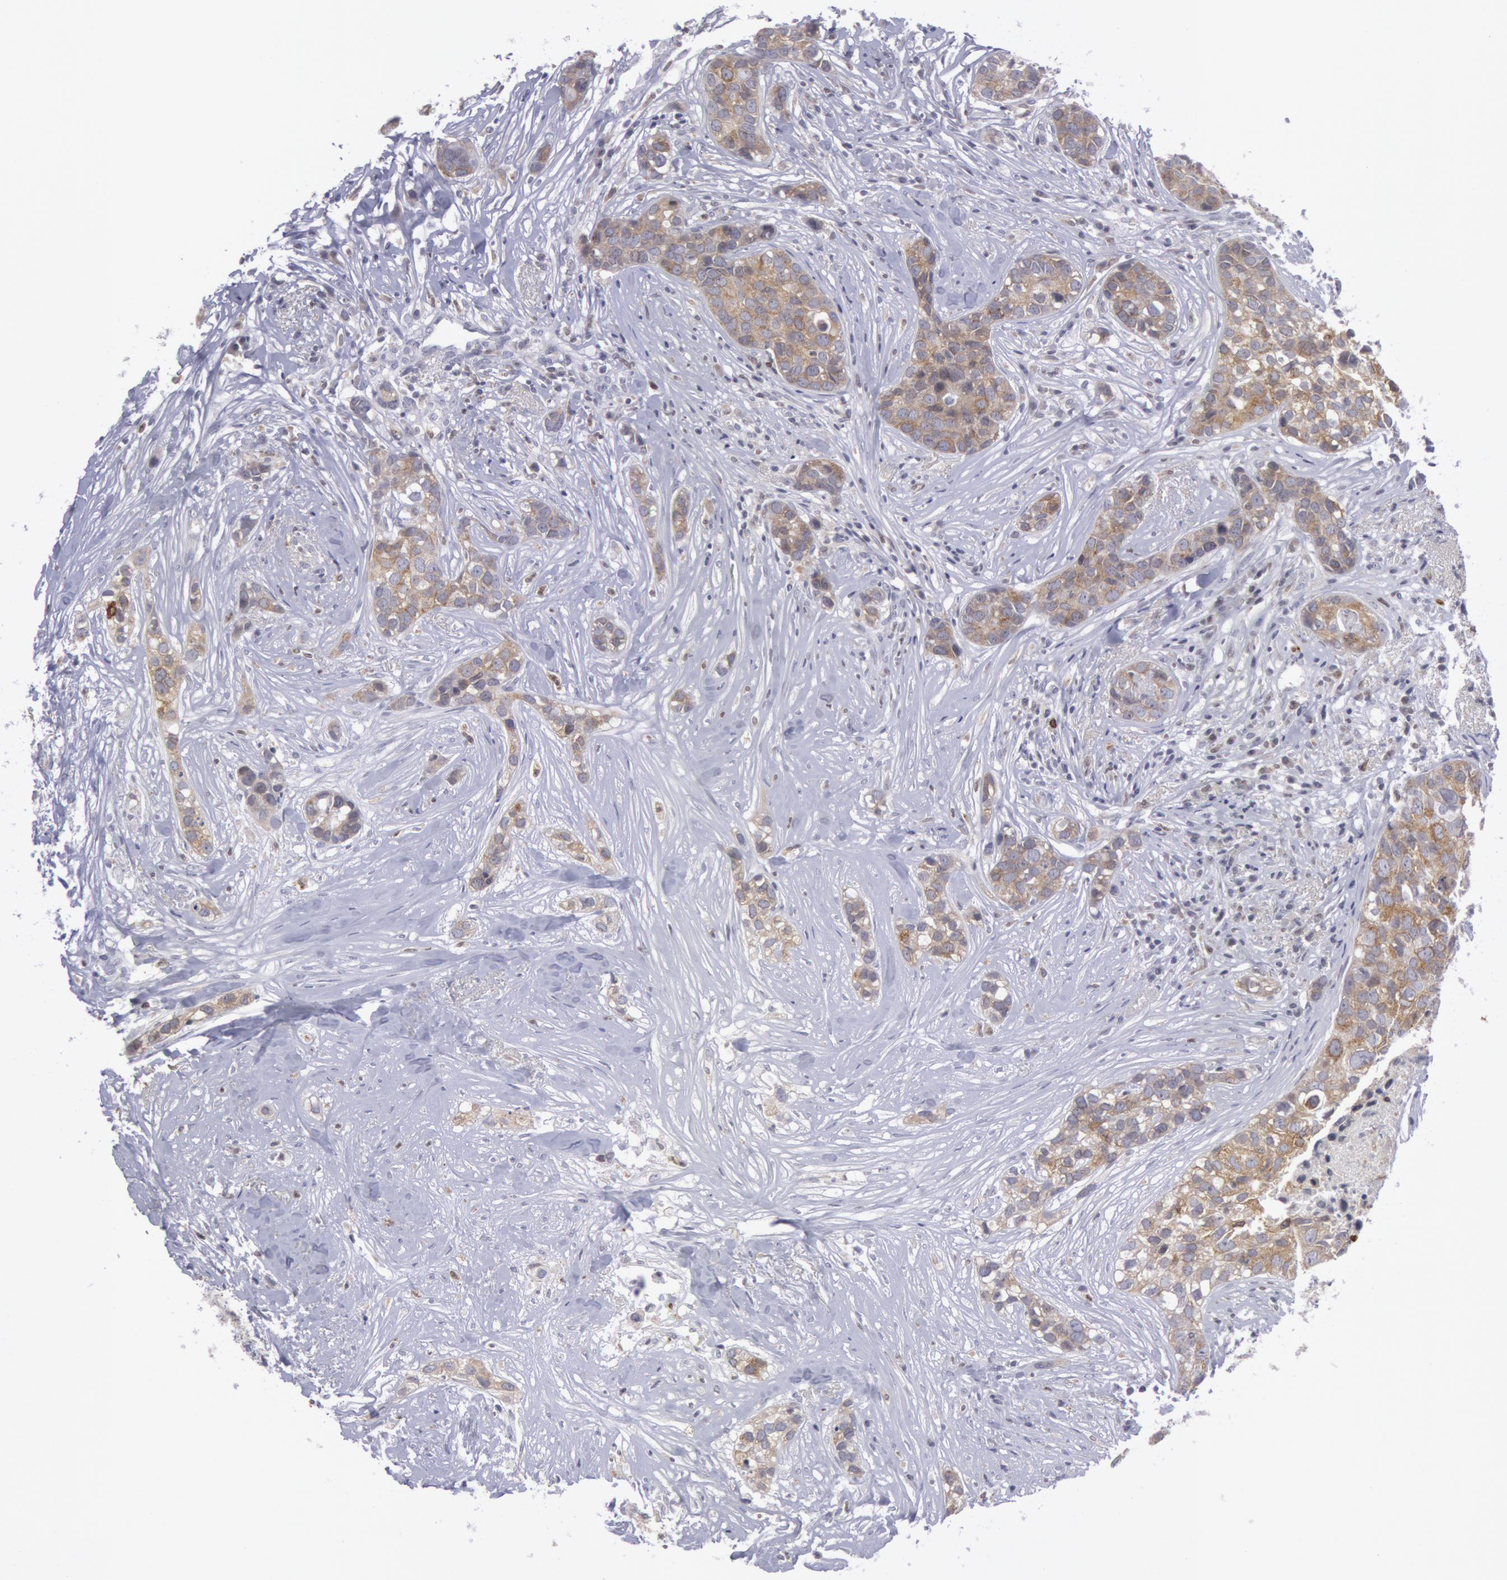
{"staining": {"intensity": "weak", "quantity": "25%-75%", "location": "cytoplasmic/membranous"}, "tissue": "breast cancer", "cell_type": "Tumor cells", "image_type": "cancer", "snomed": [{"axis": "morphology", "description": "Duct carcinoma"}, {"axis": "topography", "description": "Breast"}], "caption": "The photomicrograph exhibits a brown stain indicating the presence of a protein in the cytoplasmic/membranous of tumor cells in breast cancer (intraductal carcinoma). The protein is shown in brown color, while the nuclei are stained blue.", "gene": "PTGS2", "patient": {"sex": "female", "age": 91}}